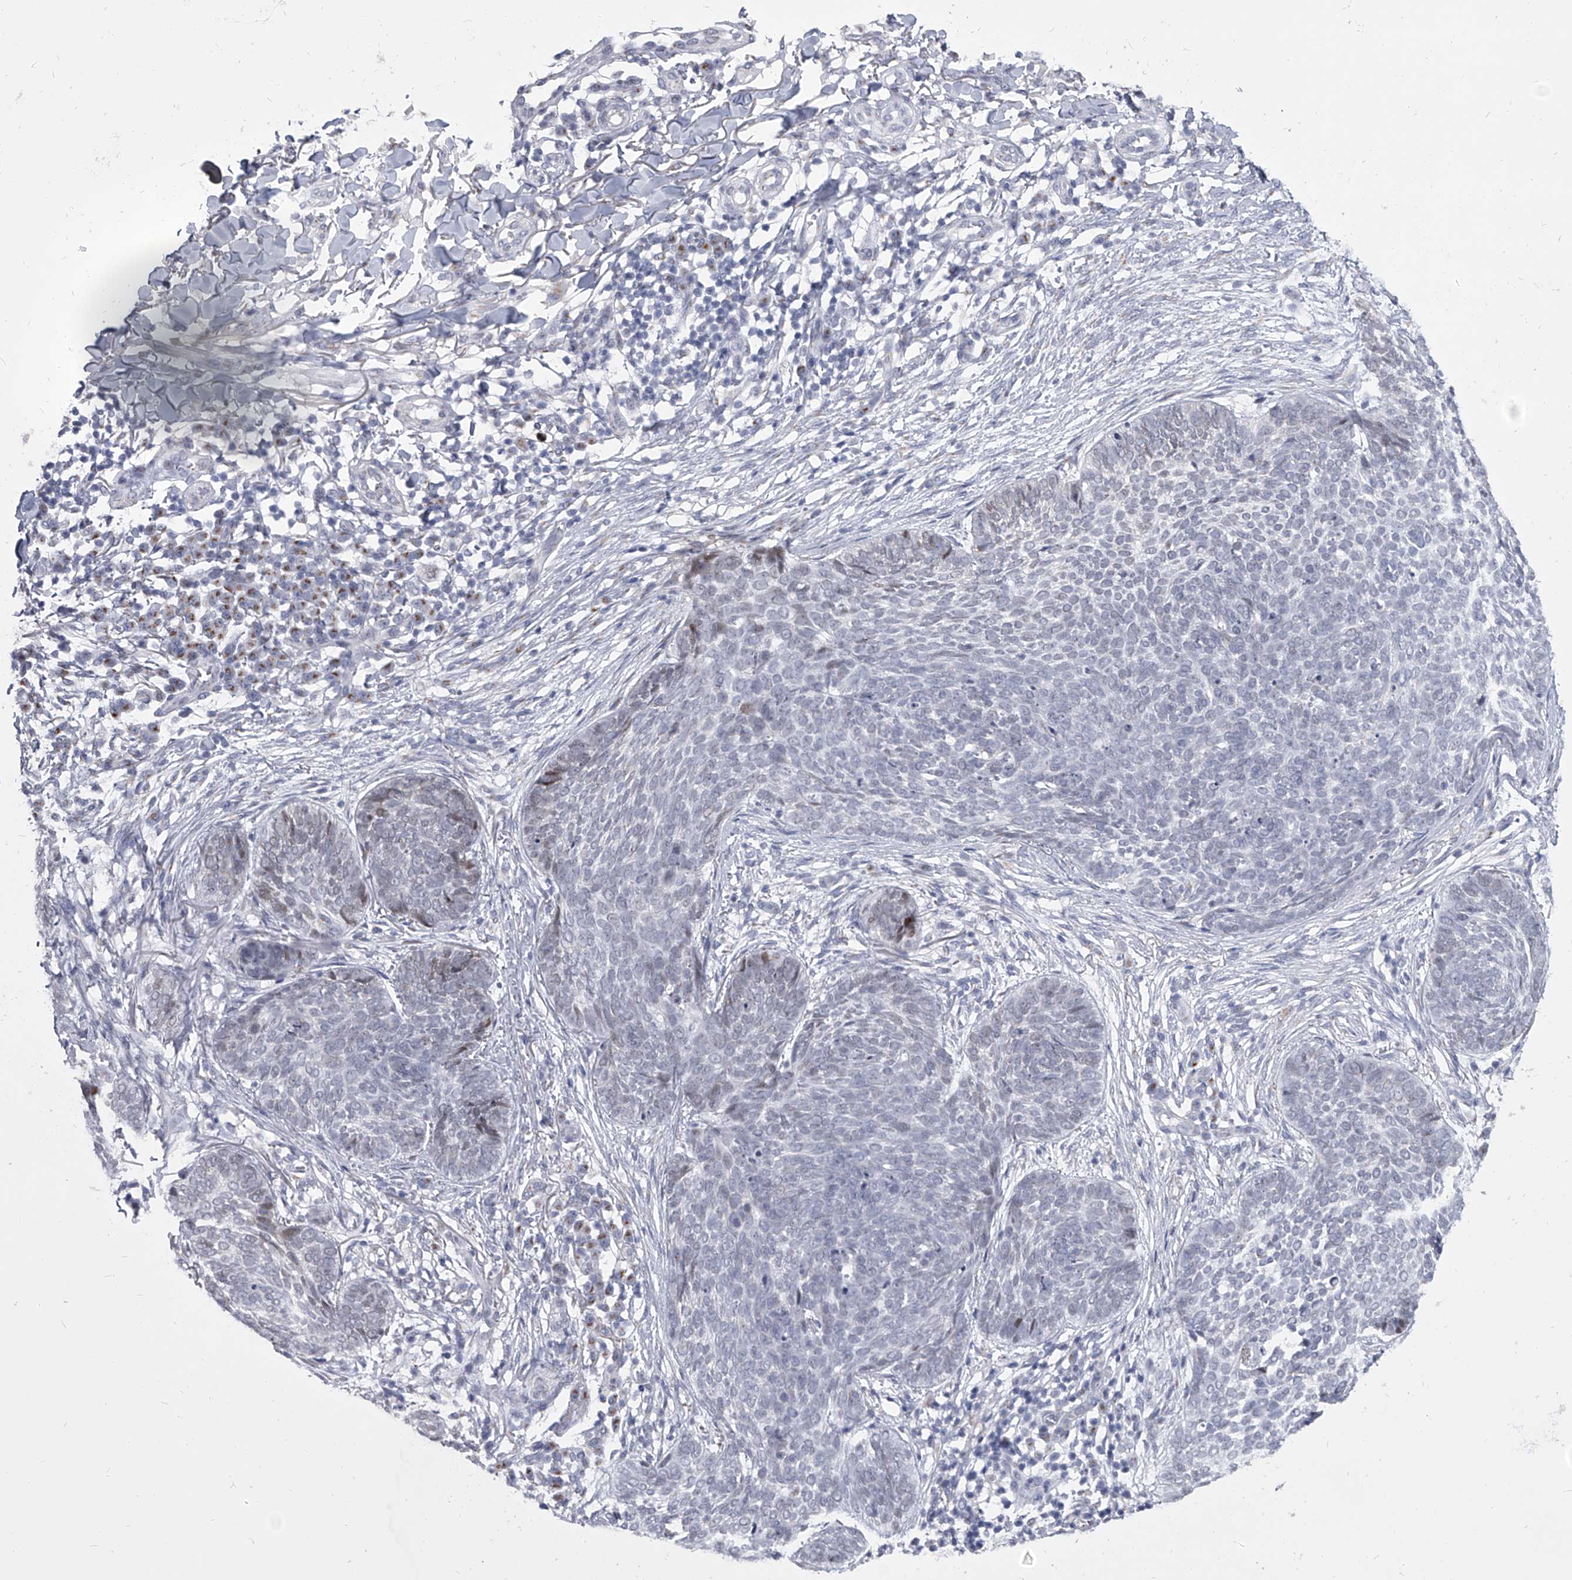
{"staining": {"intensity": "negative", "quantity": "none", "location": "none"}, "tissue": "skin cancer", "cell_type": "Tumor cells", "image_type": "cancer", "snomed": [{"axis": "morphology", "description": "Basal cell carcinoma"}, {"axis": "topography", "description": "Skin"}], "caption": "This is a image of immunohistochemistry staining of basal cell carcinoma (skin), which shows no positivity in tumor cells.", "gene": "EVA1C", "patient": {"sex": "female", "age": 64}}